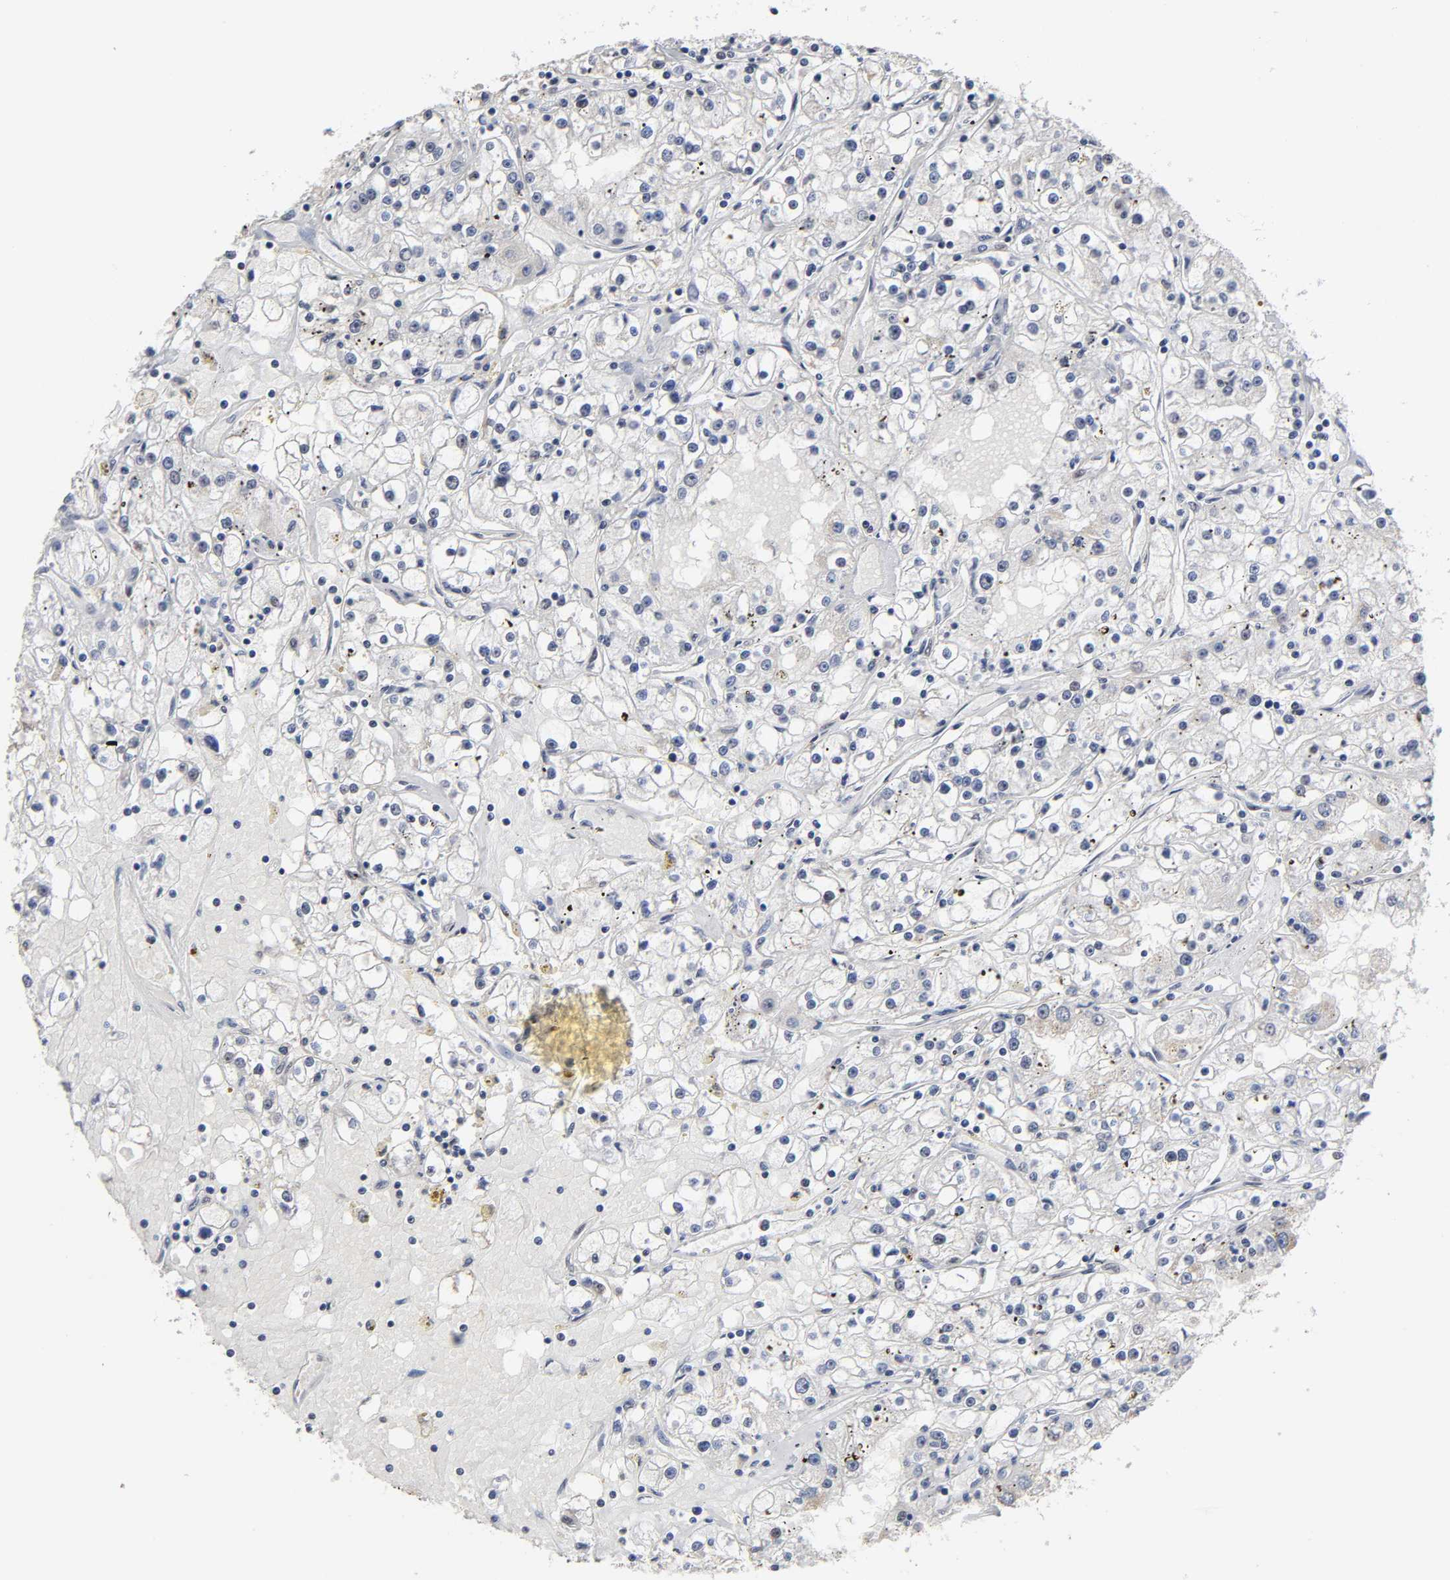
{"staining": {"intensity": "negative", "quantity": "none", "location": "none"}, "tissue": "renal cancer", "cell_type": "Tumor cells", "image_type": "cancer", "snomed": [{"axis": "morphology", "description": "Adenocarcinoma, NOS"}, {"axis": "topography", "description": "Kidney"}], "caption": "Adenocarcinoma (renal) stained for a protein using immunohistochemistry reveals no positivity tumor cells.", "gene": "TRIM33", "patient": {"sex": "male", "age": 56}}